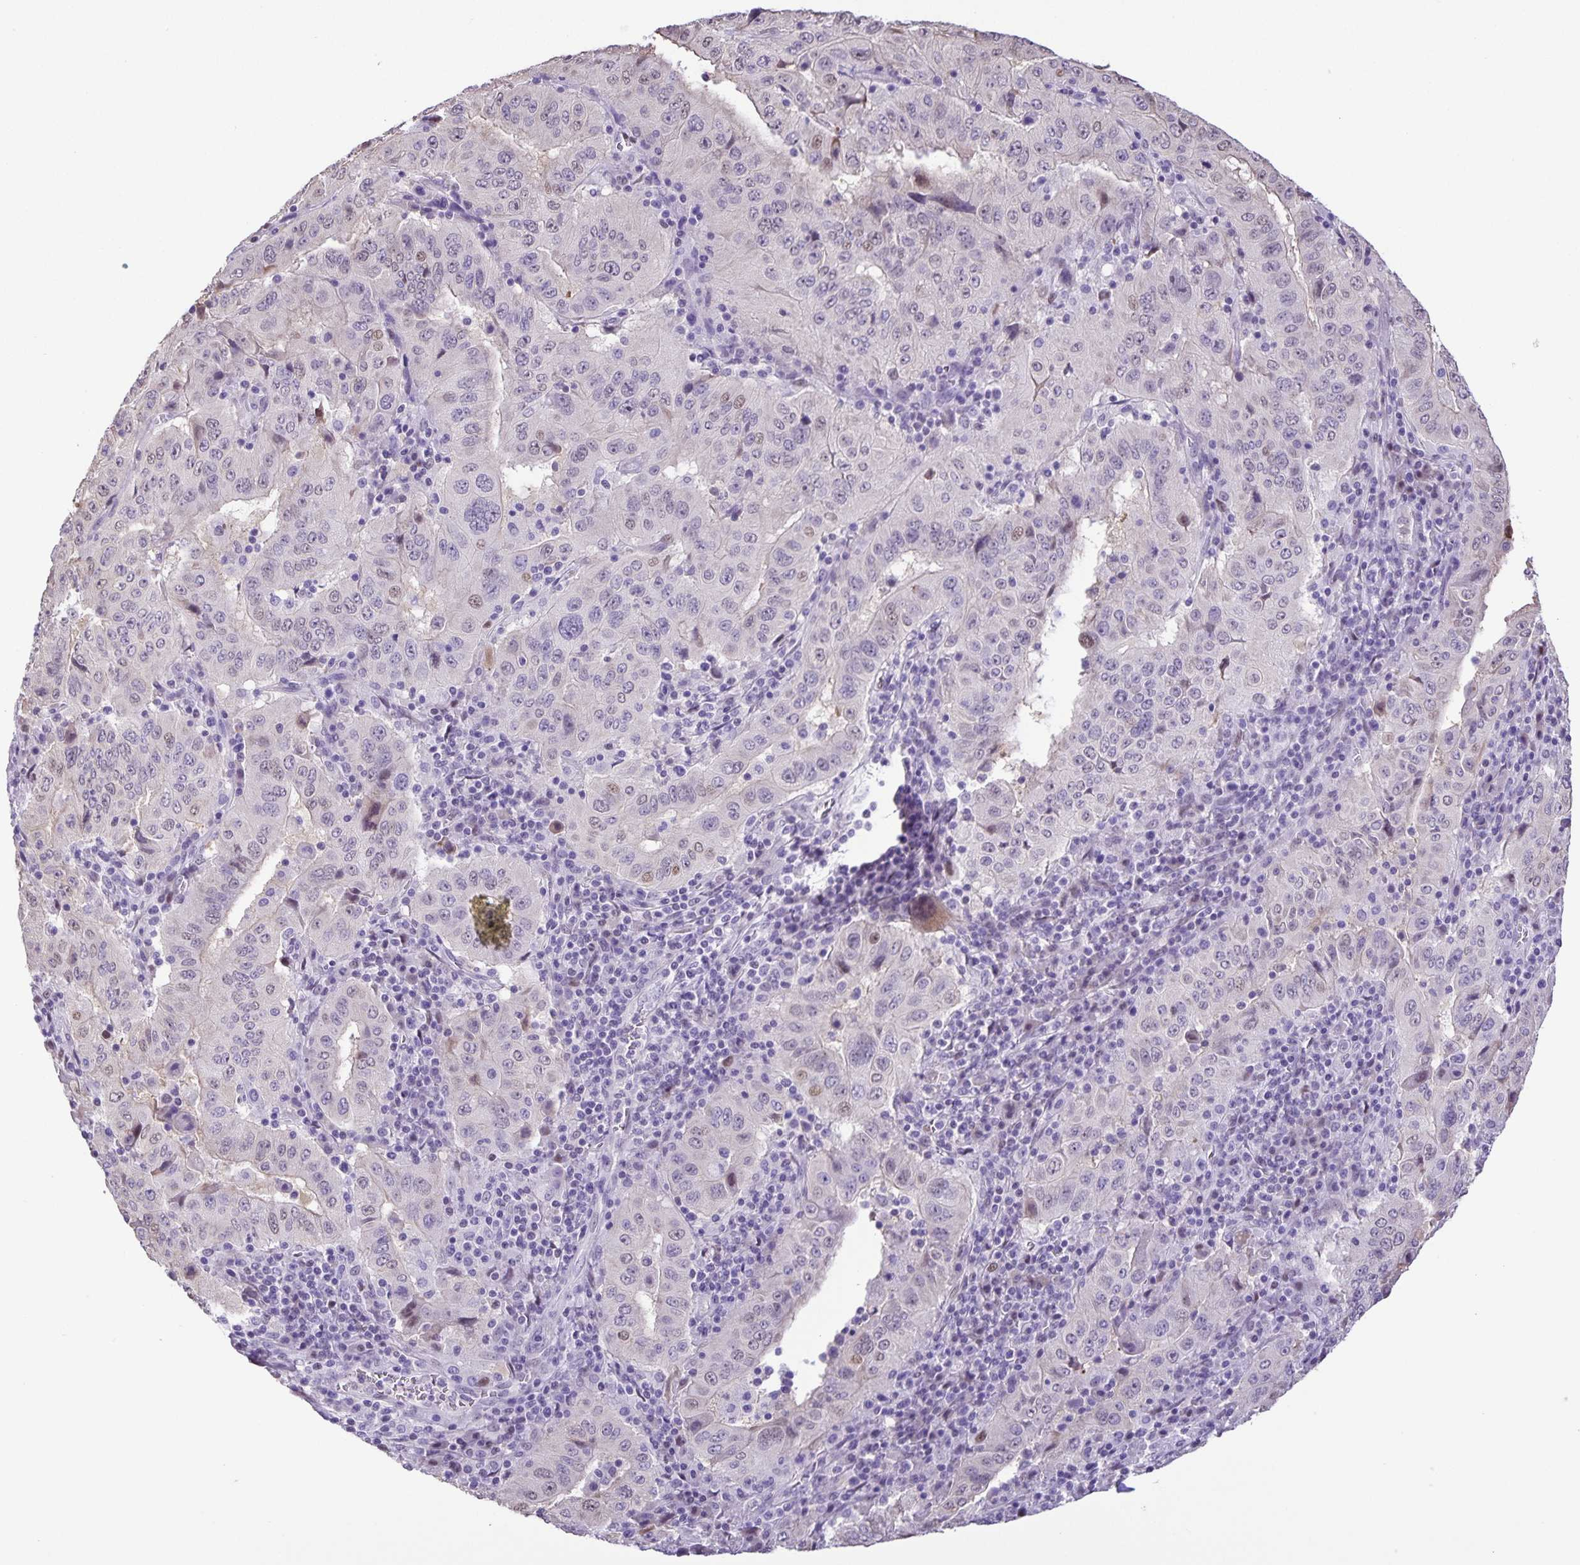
{"staining": {"intensity": "weak", "quantity": "<25%", "location": "nuclear"}, "tissue": "pancreatic cancer", "cell_type": "Tumor cells", "image_type": "cancer", "snomed": [{"axis": "morphology", "description": "Adenocarcinoma, NOS"}, {"axis": "topography", "description": "Pancreas"}], "caption": "Human pancreatic cancer stained for a protein using IHC exhibits no expression in tumor cells.", "gene": "ONECUT2", "patient": {"sex": "male", "age": 63}}